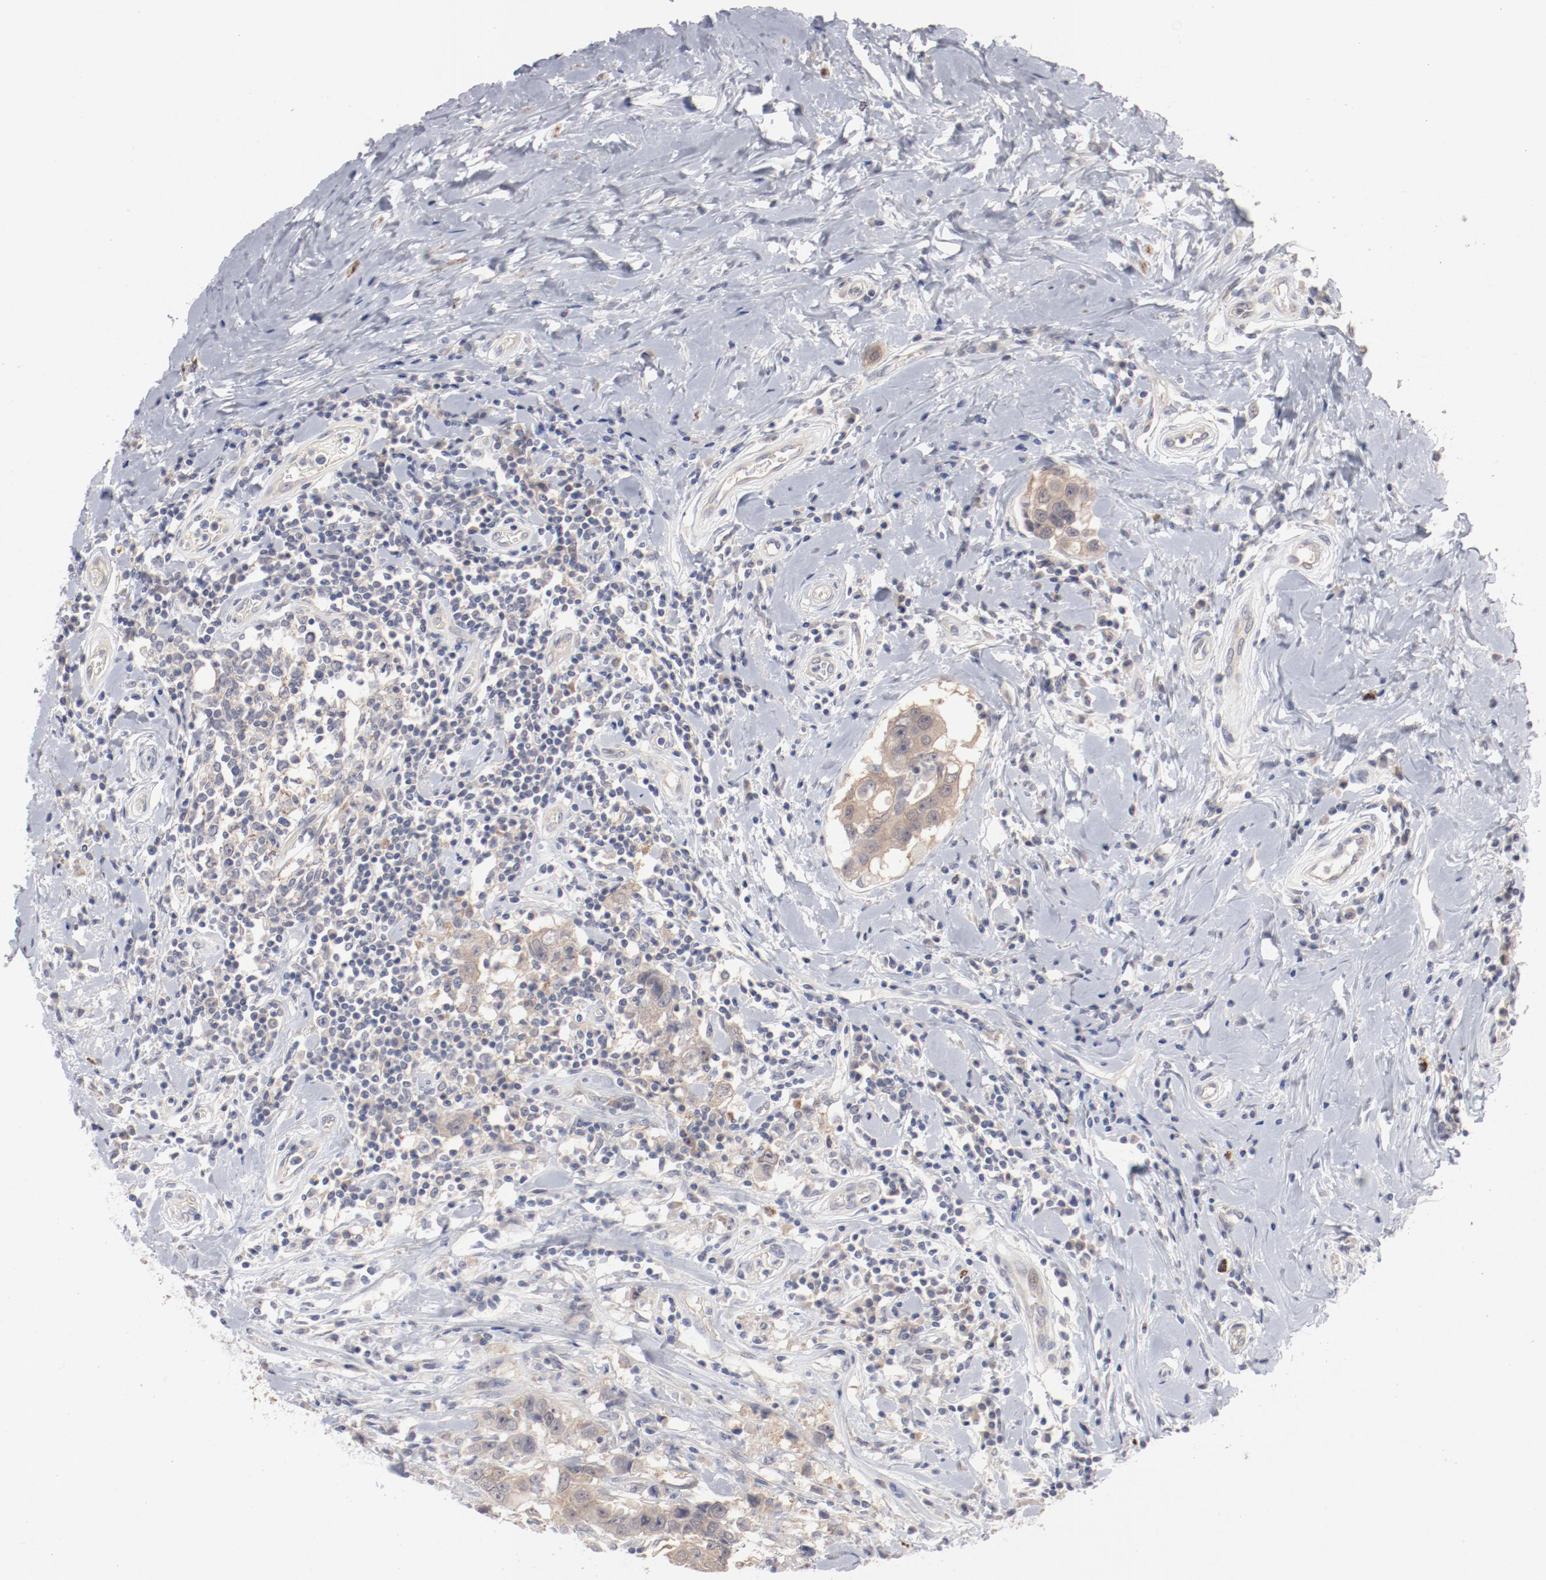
{"staining": {"intensity": "weak", "quantity": "25%-75%", "location": "cytoplasmic/membranous"}, "tissue": "breast cancer", "cell_type": "Tumor cells", "image_type": "cancer", "snomed": [{"axis": "morphology", "description": "Duct carcinoma"}, {"axis": "topography", "description": "Breast"}], "caption": "Immunohistochemical staining of breast cancer (invasive ductal carcinoma) exhibits low levels of weak cytoplasmic/membranous positivity in about 25%-75% of tumor cells.", "gene": "SH3BGR", "patient": {"sex": "female", "age": 27}}